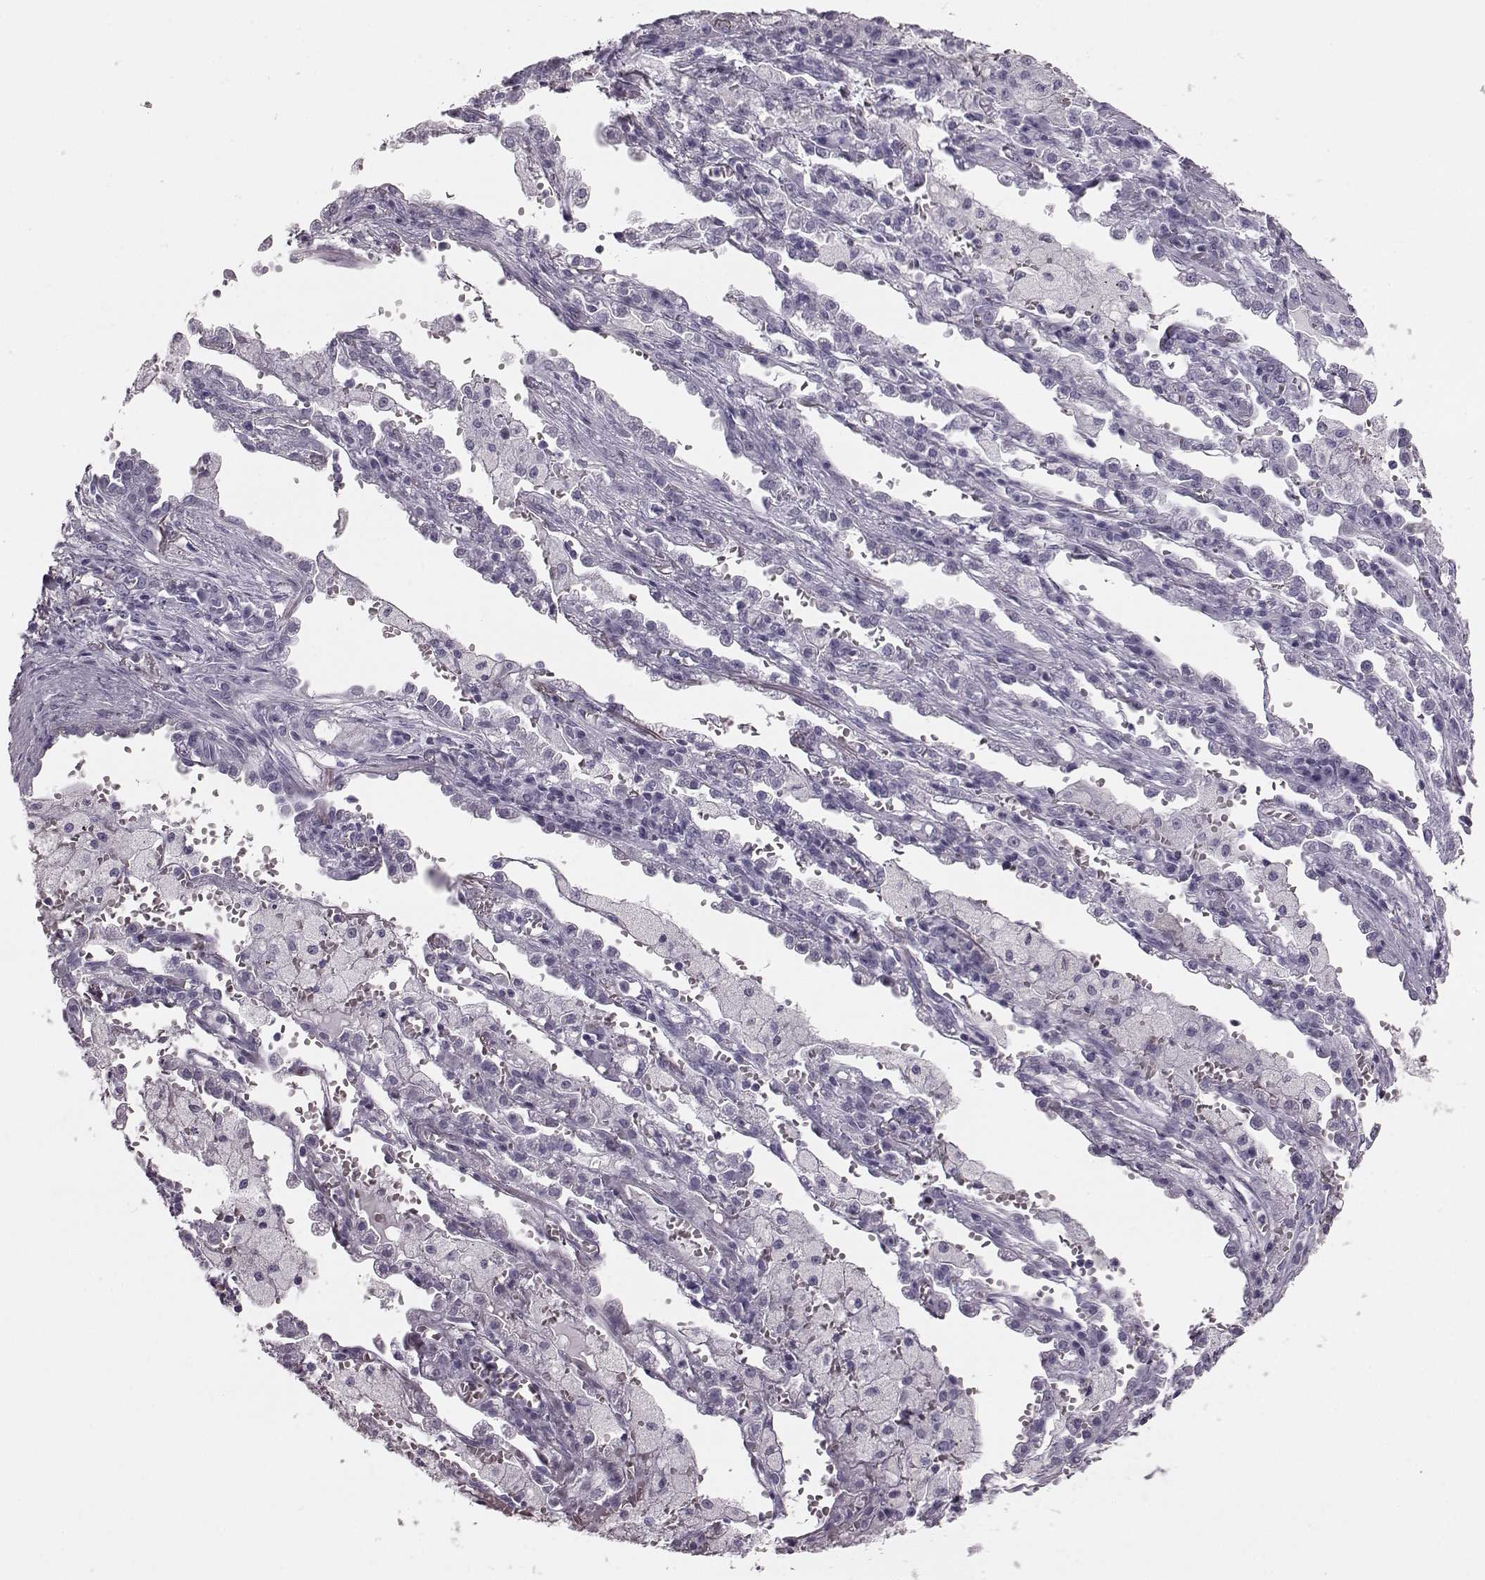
{"staining": {"intensity": "negative", "quantity": "none", "location": "none"}, "tissue": "lung cancer", "cell_type": "Tumor cells", "image_type": "cancer", "snomed": [{"axis": "morphology", "description": "Adenocarcinoma, NOS"}, {"axis": "topography", "description": "Lung"}], "caption": "DAB (3,3'-diaminobenzidine) immunohistochemical staining of adenocarcinoma (lung) reveals no significant positivity in tumor cells.", "gene": "TCHHL1", "patient": {"sex": "male", "age": 57}}